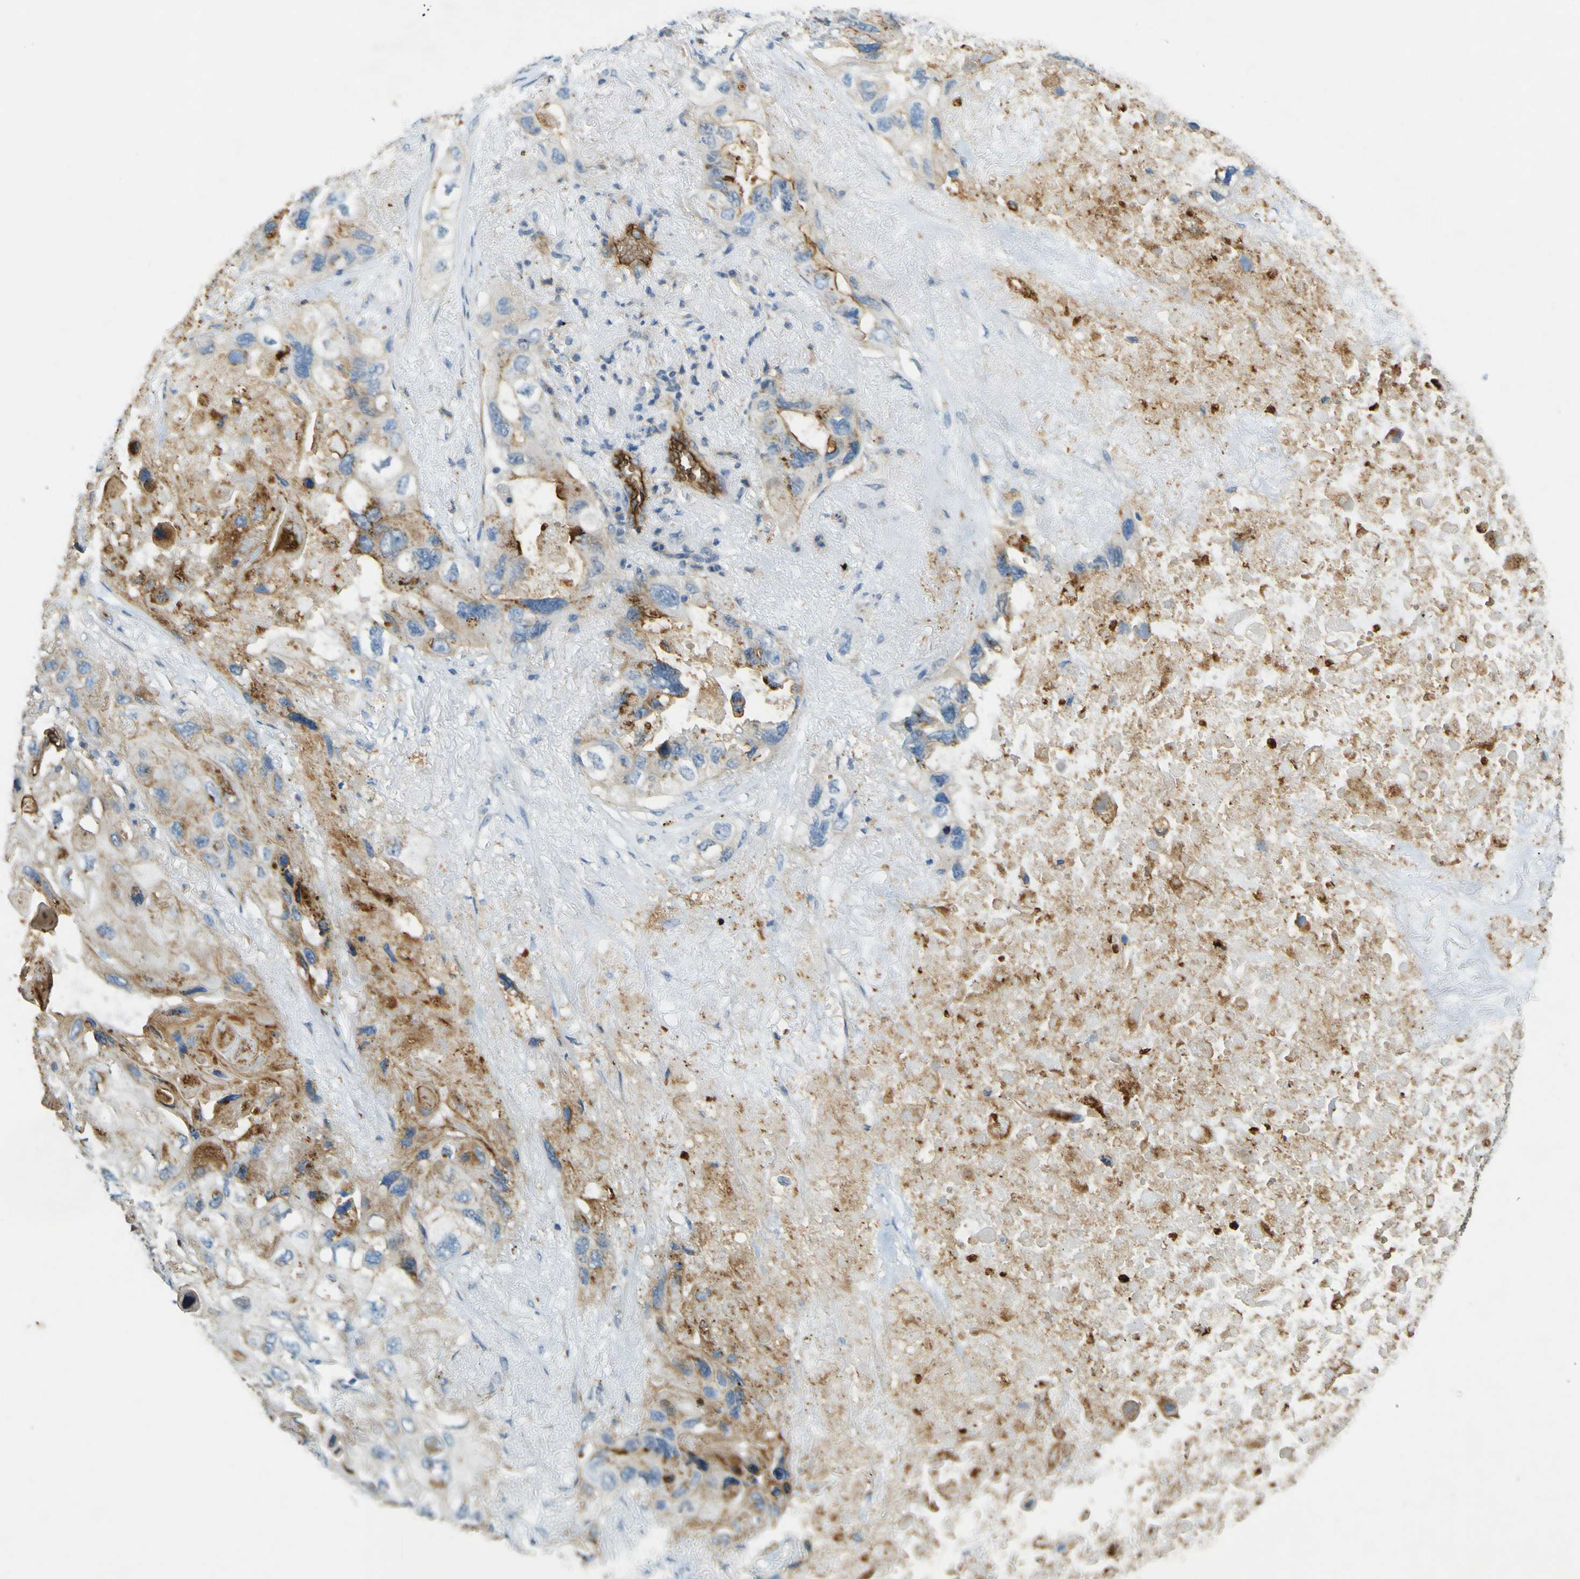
{"staining": {"intensity": "moderate", "quantity": "25%-75%", "location": "cytoplasmic/membranous"}, "tissue": "lung cancer", "cell_type": "Tumor cells", "image_type": "cancer", "snomed": [{"axis": "morphology", "description": "Squamous cell carcinoma, NOS"}, {"axis": "topography", "description": "Lung"}], "caption": "A histopathology image of human lung squamous cell carcinoma stained for a protein displays moderate cytoplasmic/membranous brown staining in tumor cells.", "gene": "PLXDC1", "patient": {"sex": "female", "age": 73}}